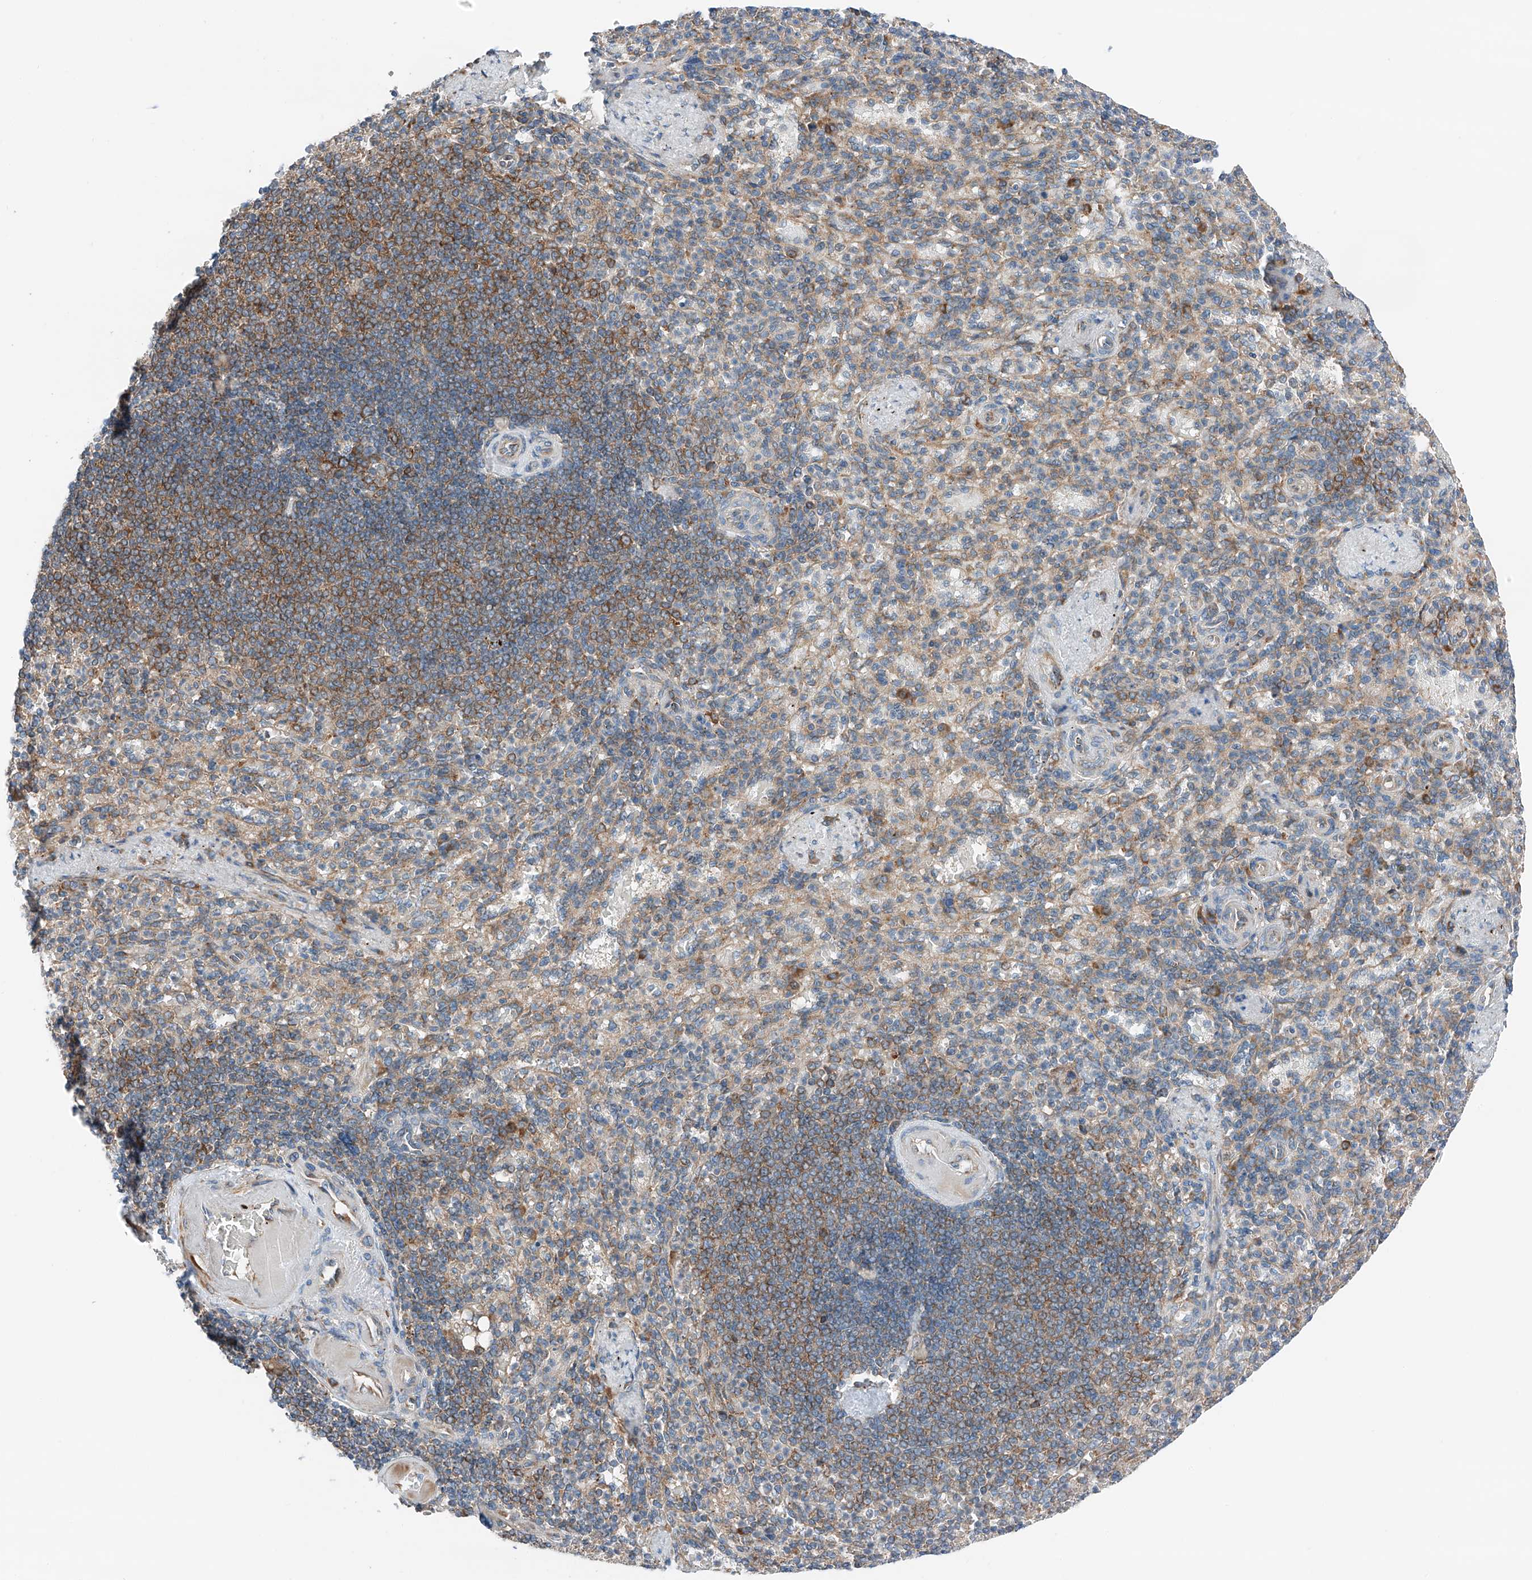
{"staining": {"intensity": "moderate", "quantity": "25%-75%", "location": "cytoplasmic/membranous"}, "tissue": "spleen", "cell_type": "Cells in red pulp", "image_type": "normal", "snomed": [{"axis": "morphology", "description": "Normal tissue, NOS"}, {"axis": "topography", "description": "Spleen"}], "caption": "Protein expression by immunohistochemistry exhibits moderate cytoplasmic/membranous positivity in approximately 25%-75% of cells in red pulp in benign spleen. The staining was performed using DAB, with brown indicating positive protein expression. Nuclei are stained blue with hematoxylin.", "gene": "ZC3H15", "patient": {"sex": "female", "age": 74}}